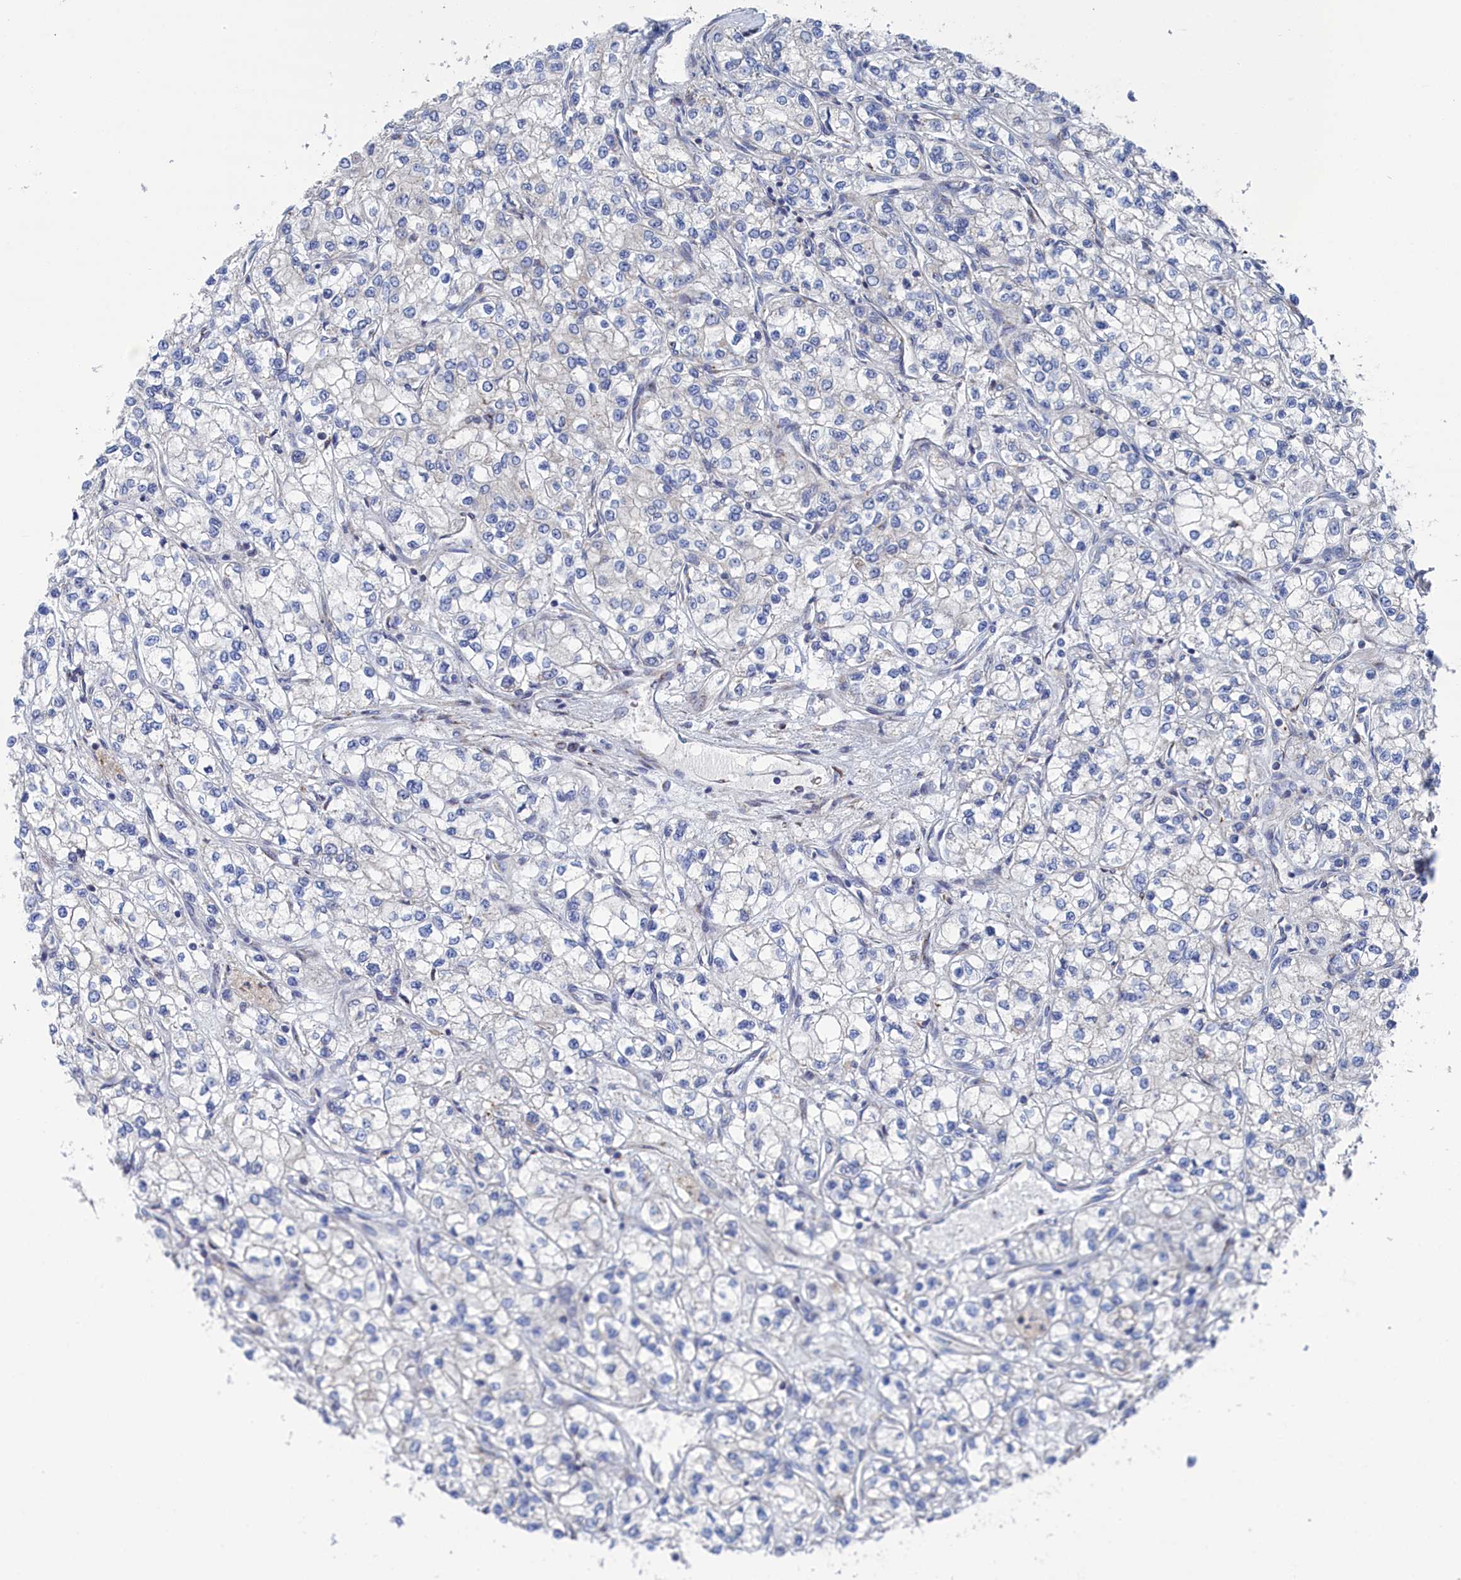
{"staining": {"intensity": "negative", "quantity": "none", "location": "none"}, "tissue": "renal cancer", "cell_type": "Tumor cells", "image_type": "cancer", "snomed": [{"axis": "morphology", "description": "Adenocarcinoma, NOS"}, {"axis": "topography", "description": "Kidney"}], "caption": "An immunohistochemistry photomicrograph of renal cancer (adenocarcinoma) is shown. There is no staining in tumor cells of renal cancer (adenocarcinoma). (Brightfield microscopy of DAB IHC at high magnification).", "gene": "IRX1", "patient": {"sex": "male", "age": 80}}